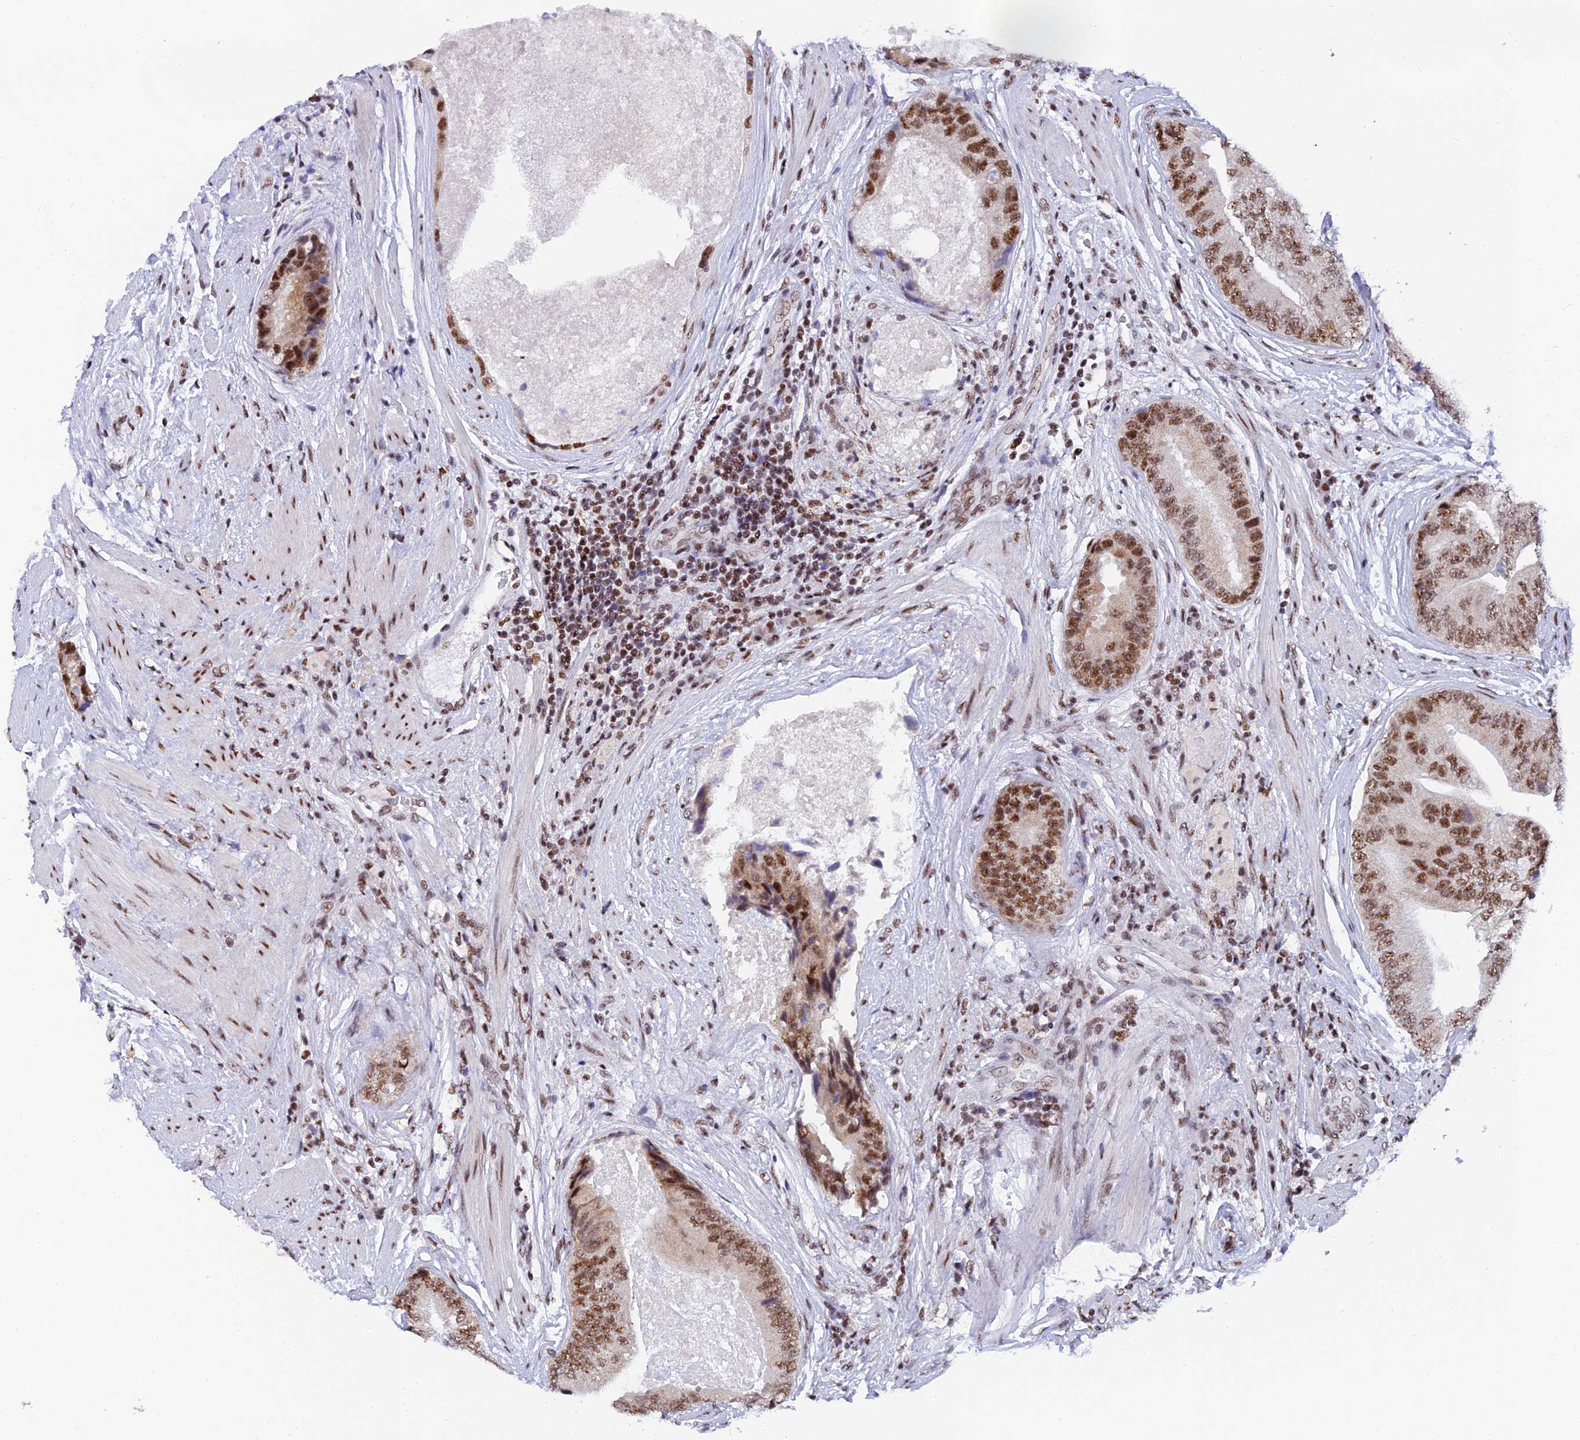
{"staining": {"intensity": "moderate", "quantity": ">75%", "location": "nuclear"}, "tissue": "prostate cancer", "cell_type": "Tumor cells", "image_type": "cancer", "snomed": [{"axis": "morphology", "description": "Adenocarcinoma, High grade"}, {"axis": "topography", "description": "Prostate"}], "caption": "Immunohistochemistry of human high-grade adenocarcinoma (prostate) reveals medium levels of moderate nuclear staining in approximately >75% of tumor cells.", "gene": "USP22", "patient": {"sex": "male", "age": 70}}